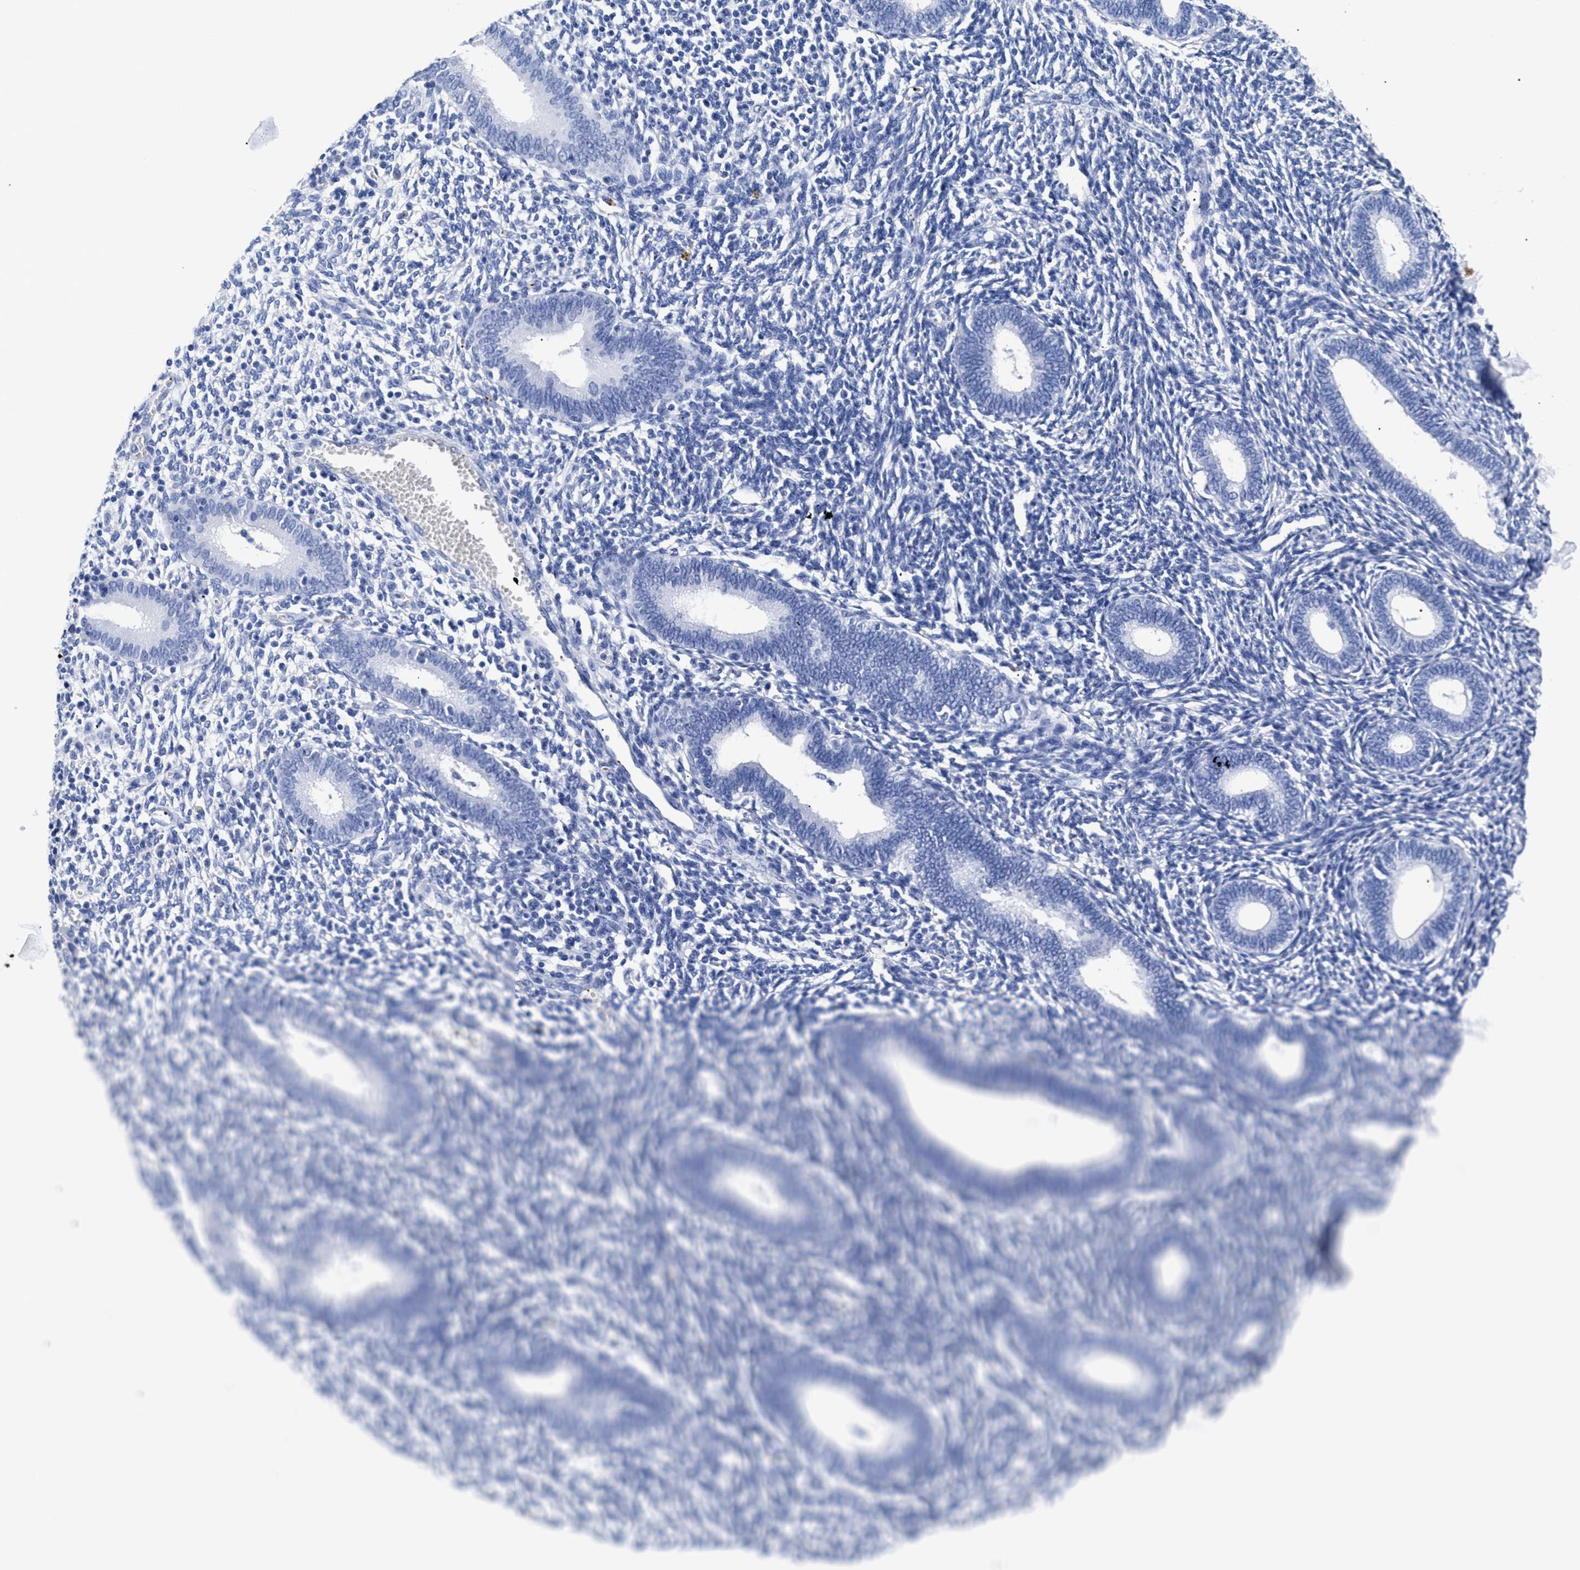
{"staining": {"intensity": "negative", "quantity": "none", "location": "none"}, "tissue": "endometrium", "cell_type": "Cells in endometrial stroma", "image_type": "normal", "snomed": [{"axis": "morphology", "description": "Normal tissue, NOS"}, {"axis": "topography", "description": "Endometrium"}], "caption": "Immunohistochemistry (IHC) histopathology image of benign human endometrium stained for a protein (brown), which reveals no positivity in cells in endometrial stroma.", "gene": "TREML1", "patient": {"sex": "female", "age": 41}}